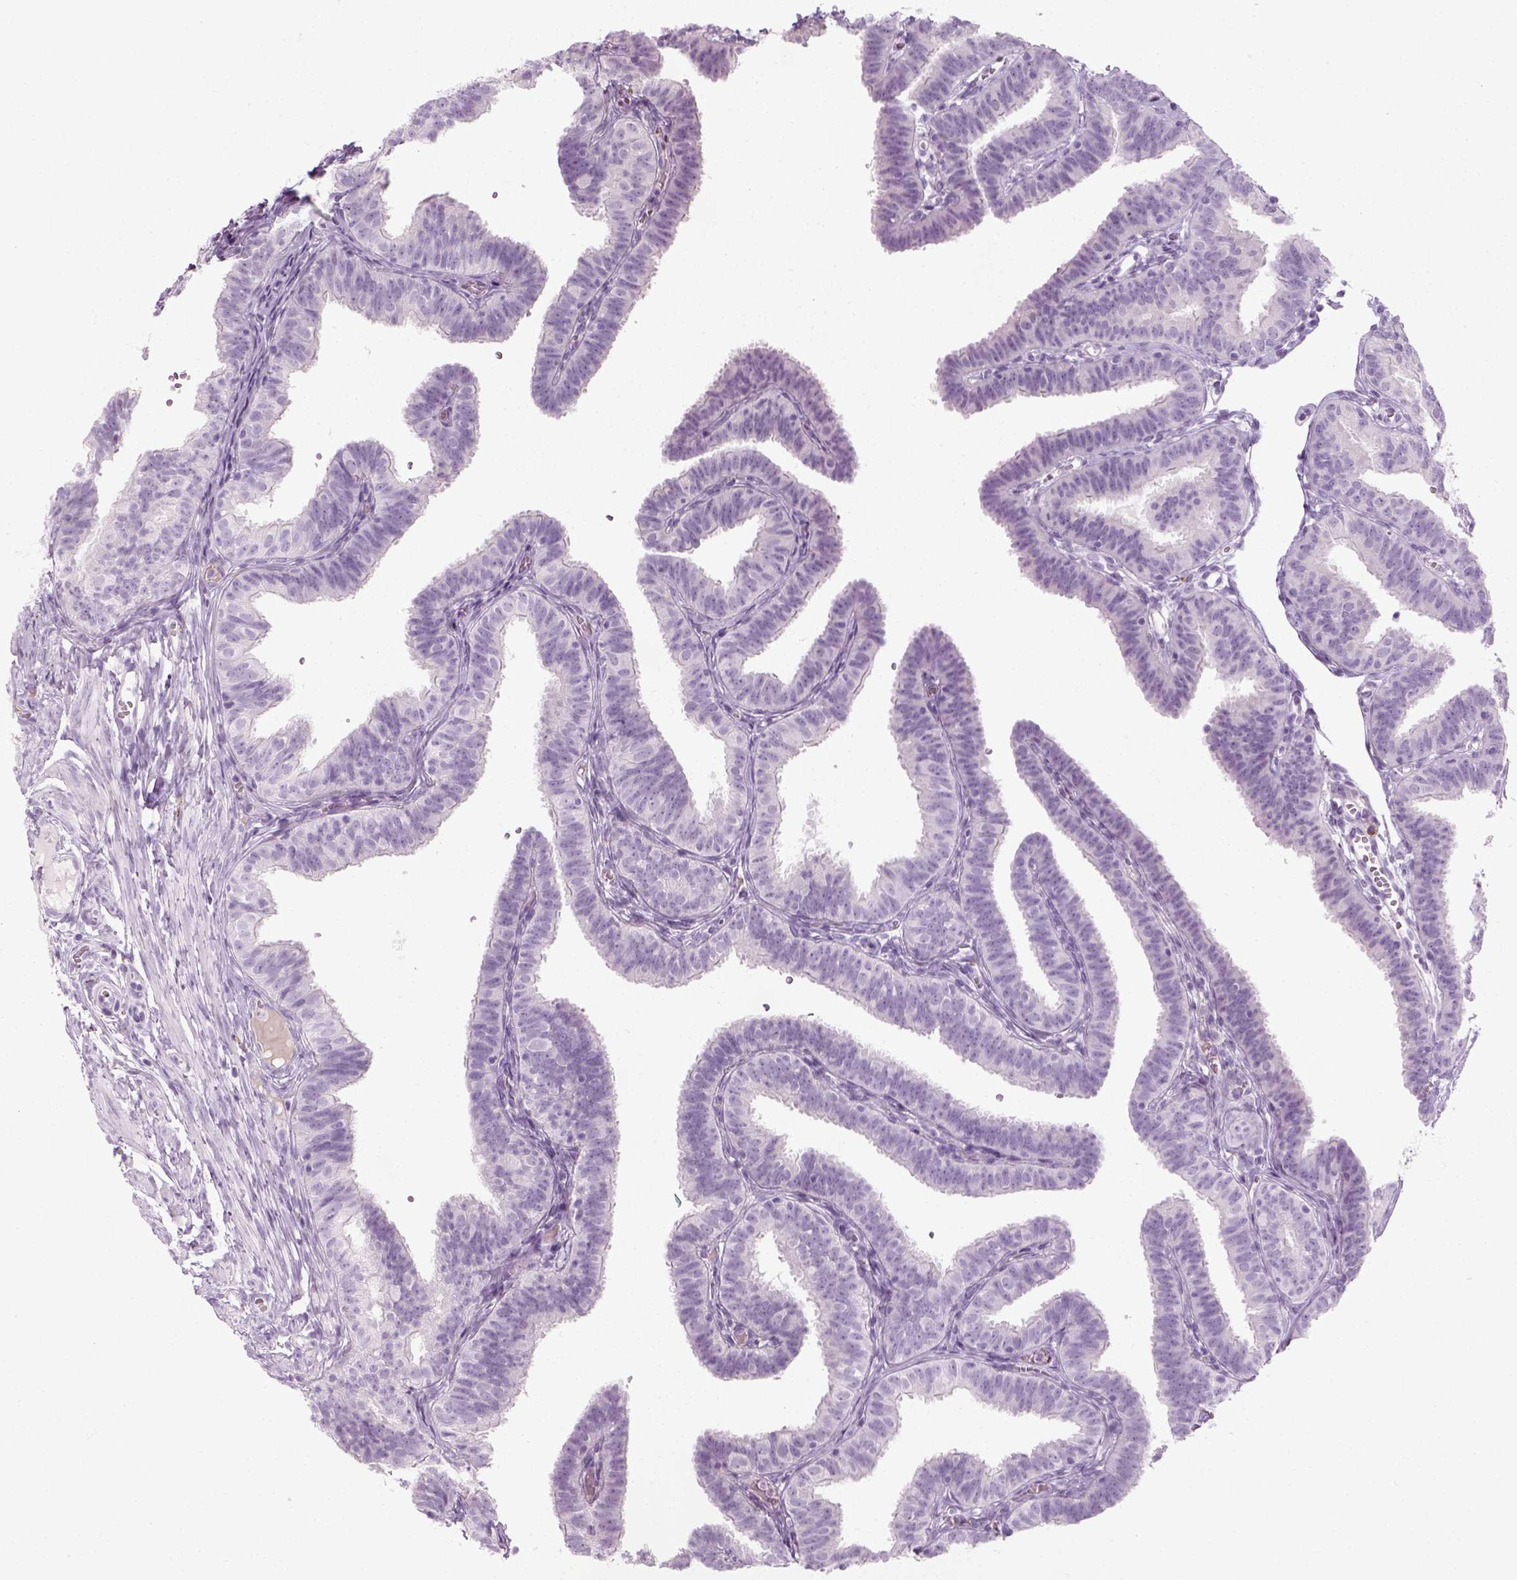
{"staining": {"intensity": "negative", "quantity": "none", "location": "none"}, "tissue": "fallopian tube", "cell_type": "Glandular cells", "image_type": "normal", "snomed": [{"axis": "morphology", "description": "Normal tissue, NOS"}, {"axis": "topography", "description": "Fallopian tube"}], "caption": "Protein analysis of benign fallopian tube exhibits no significant expression in glandular cells.", "gene": "TH", "patient": {"sex": "female", "age": 25}}